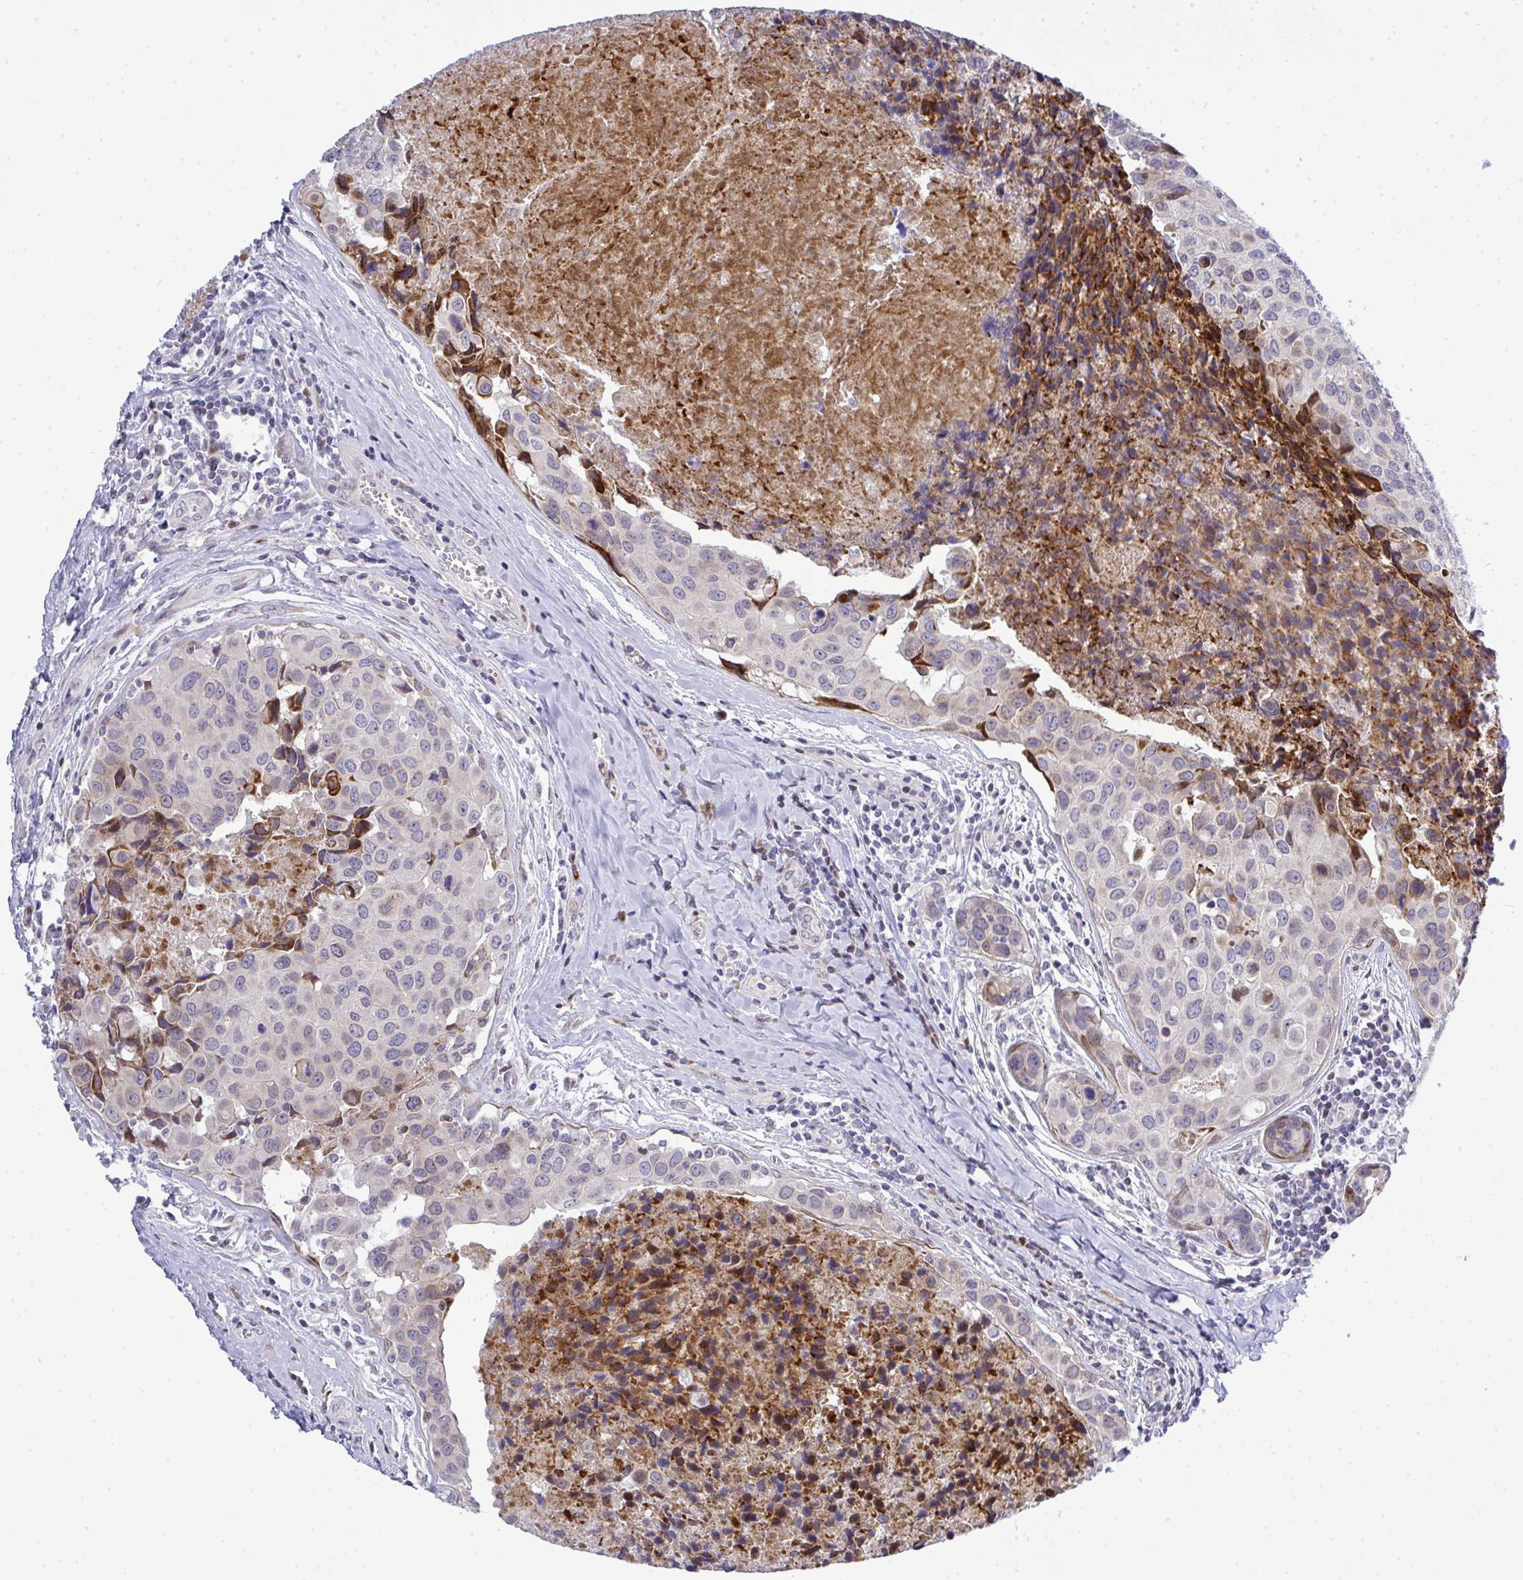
{"staining": {"intensity": "strong", "quantity": "<25%", "location": "cytoplasmic/membranous"}, "tissue": "breast cancer", "cell_type": "Tumor cells", "image_type": "cancer", "snomed": [{"axis": "morphology", "description": "Duct carcinoma"}, {"axis": "topography", "description": "Breast"}], "caption": "A medium amount of strong cytoplasmic/membranous expression is identified in about <25% of tumor cells in breast cancer tissue. (DAB (3,3'-diaminobenzidine) IHC, brown staining for protein, blue staining for nuclei).", "gene": "CASTOR2", "patient": {"sex": "female", "age": 24}}